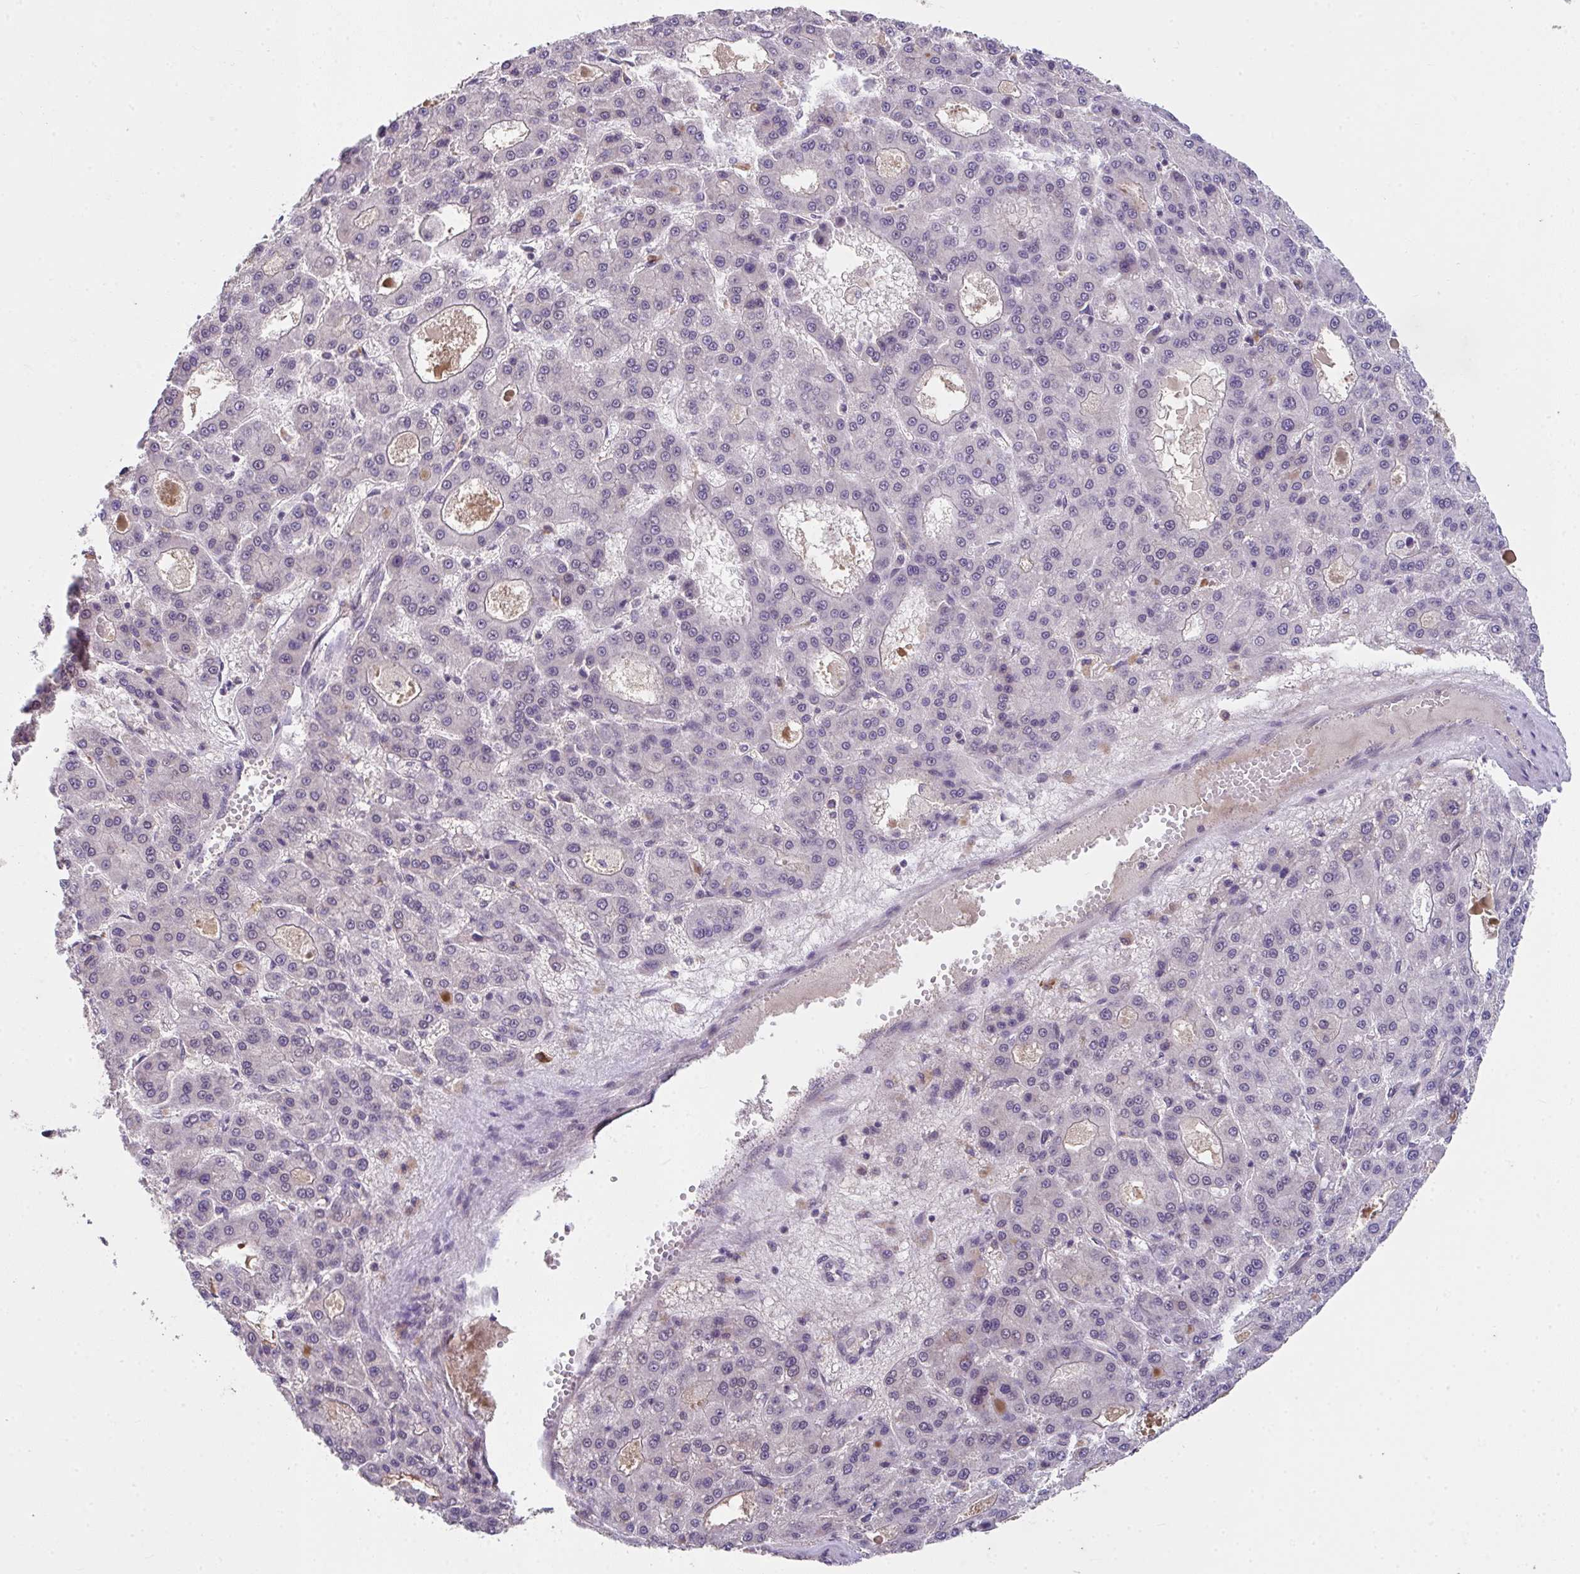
{"staining": {"intensity": "negative", "quantity": "none", "location": "none"}, "tissue": "liver cancer", "cell_type": "Tumor cells", "image_type": "cancer", "snomed": [{"axis": "morphology", "description": "Carcinoma, Hepatocellular, NOS"}, {"axis": "topography", "description": "Liver"}], "caption": "Immunohistochemical staining of human hepatocellular carcinoma (liver) demonstrates no significant positivity in tumor cells.", "gene": "RBBP6", "patient": {"sex": "male", "age": 70}}